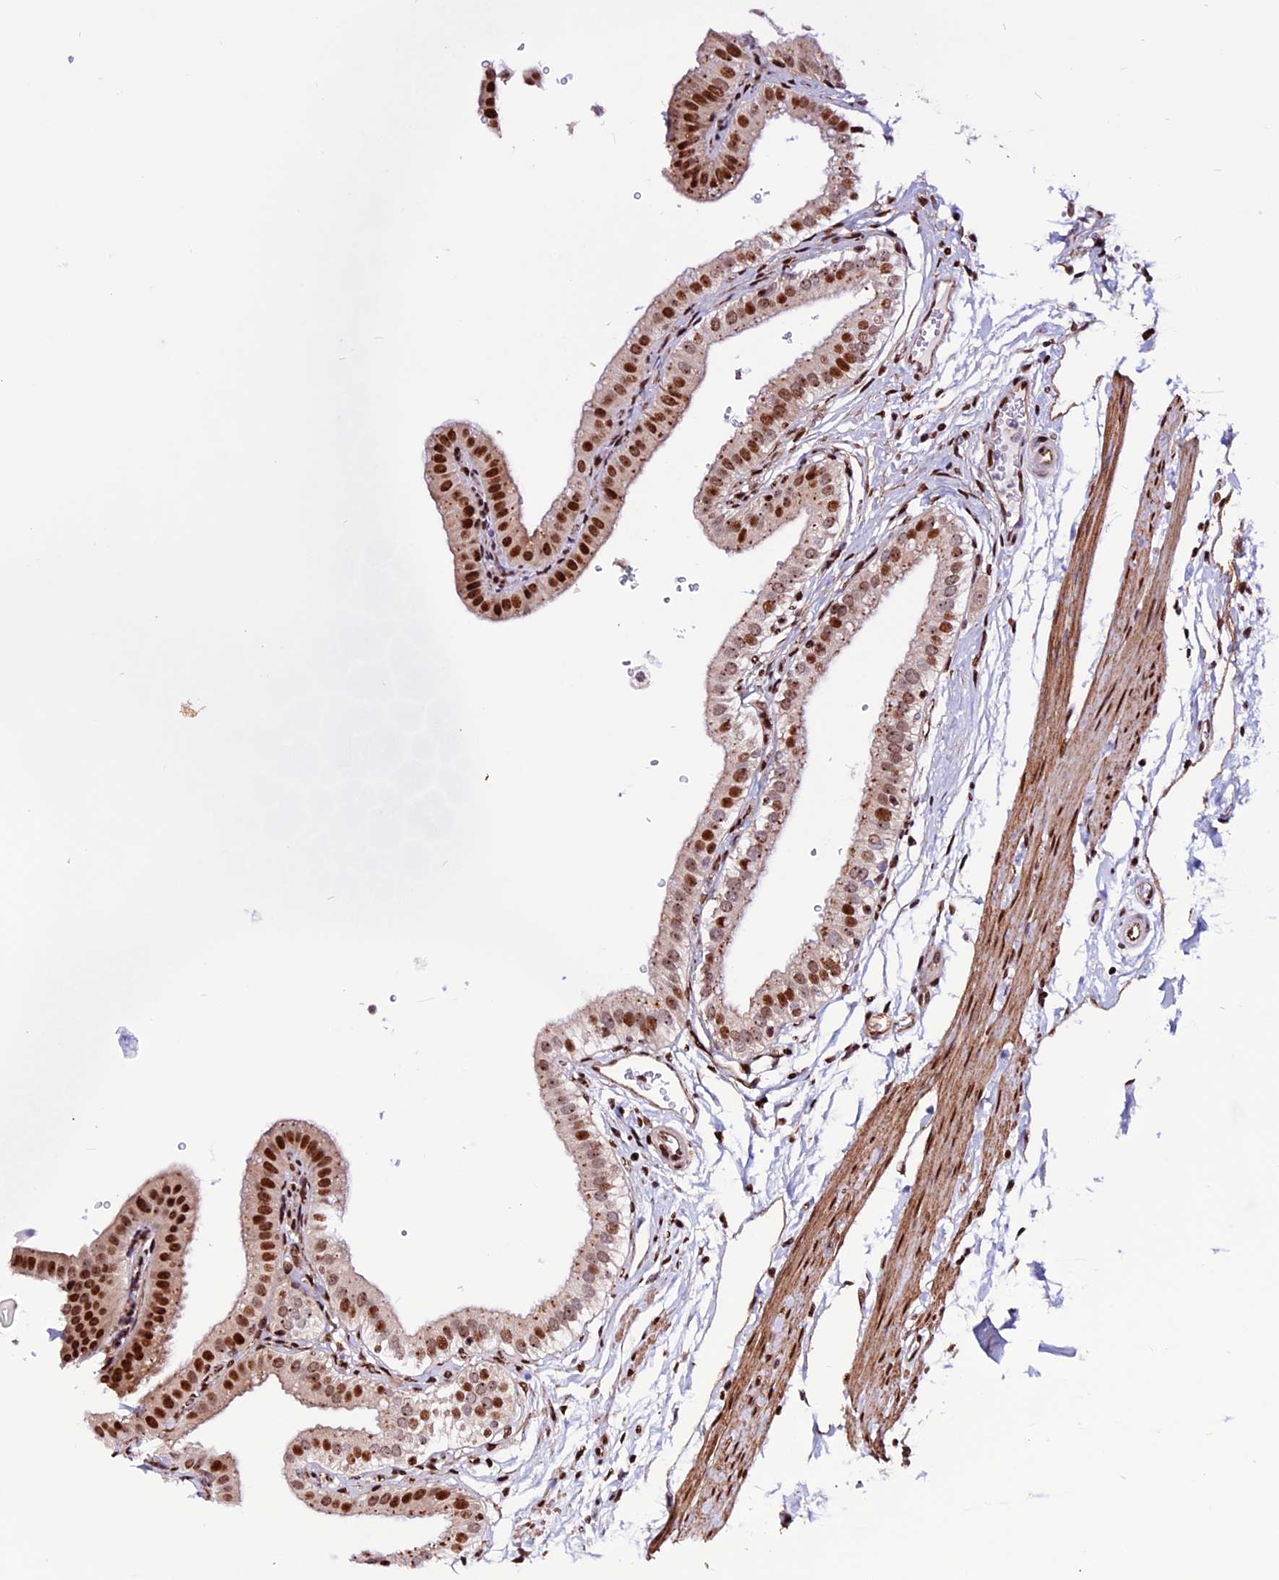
{"staining": {"intensity": "moderate", "quantity": ">75%", "location": "nuclear"}, "tissue": "gallbladder", "cell_type": "Glandular cells", "image_type": "normal", "snomed": [{"axis": "morphology", "description": "Normal tissue, NOS"}, {"axis": "topography", "description": "Gallbladder"}], "caption": "About >75% of glandular cells in benign human gallbladder exhibit moderate nuclear protein expression as visualized by brown immunohistochemical staining.", "gene": "RINL", "patient": {"sex": "female", "age": 61}}